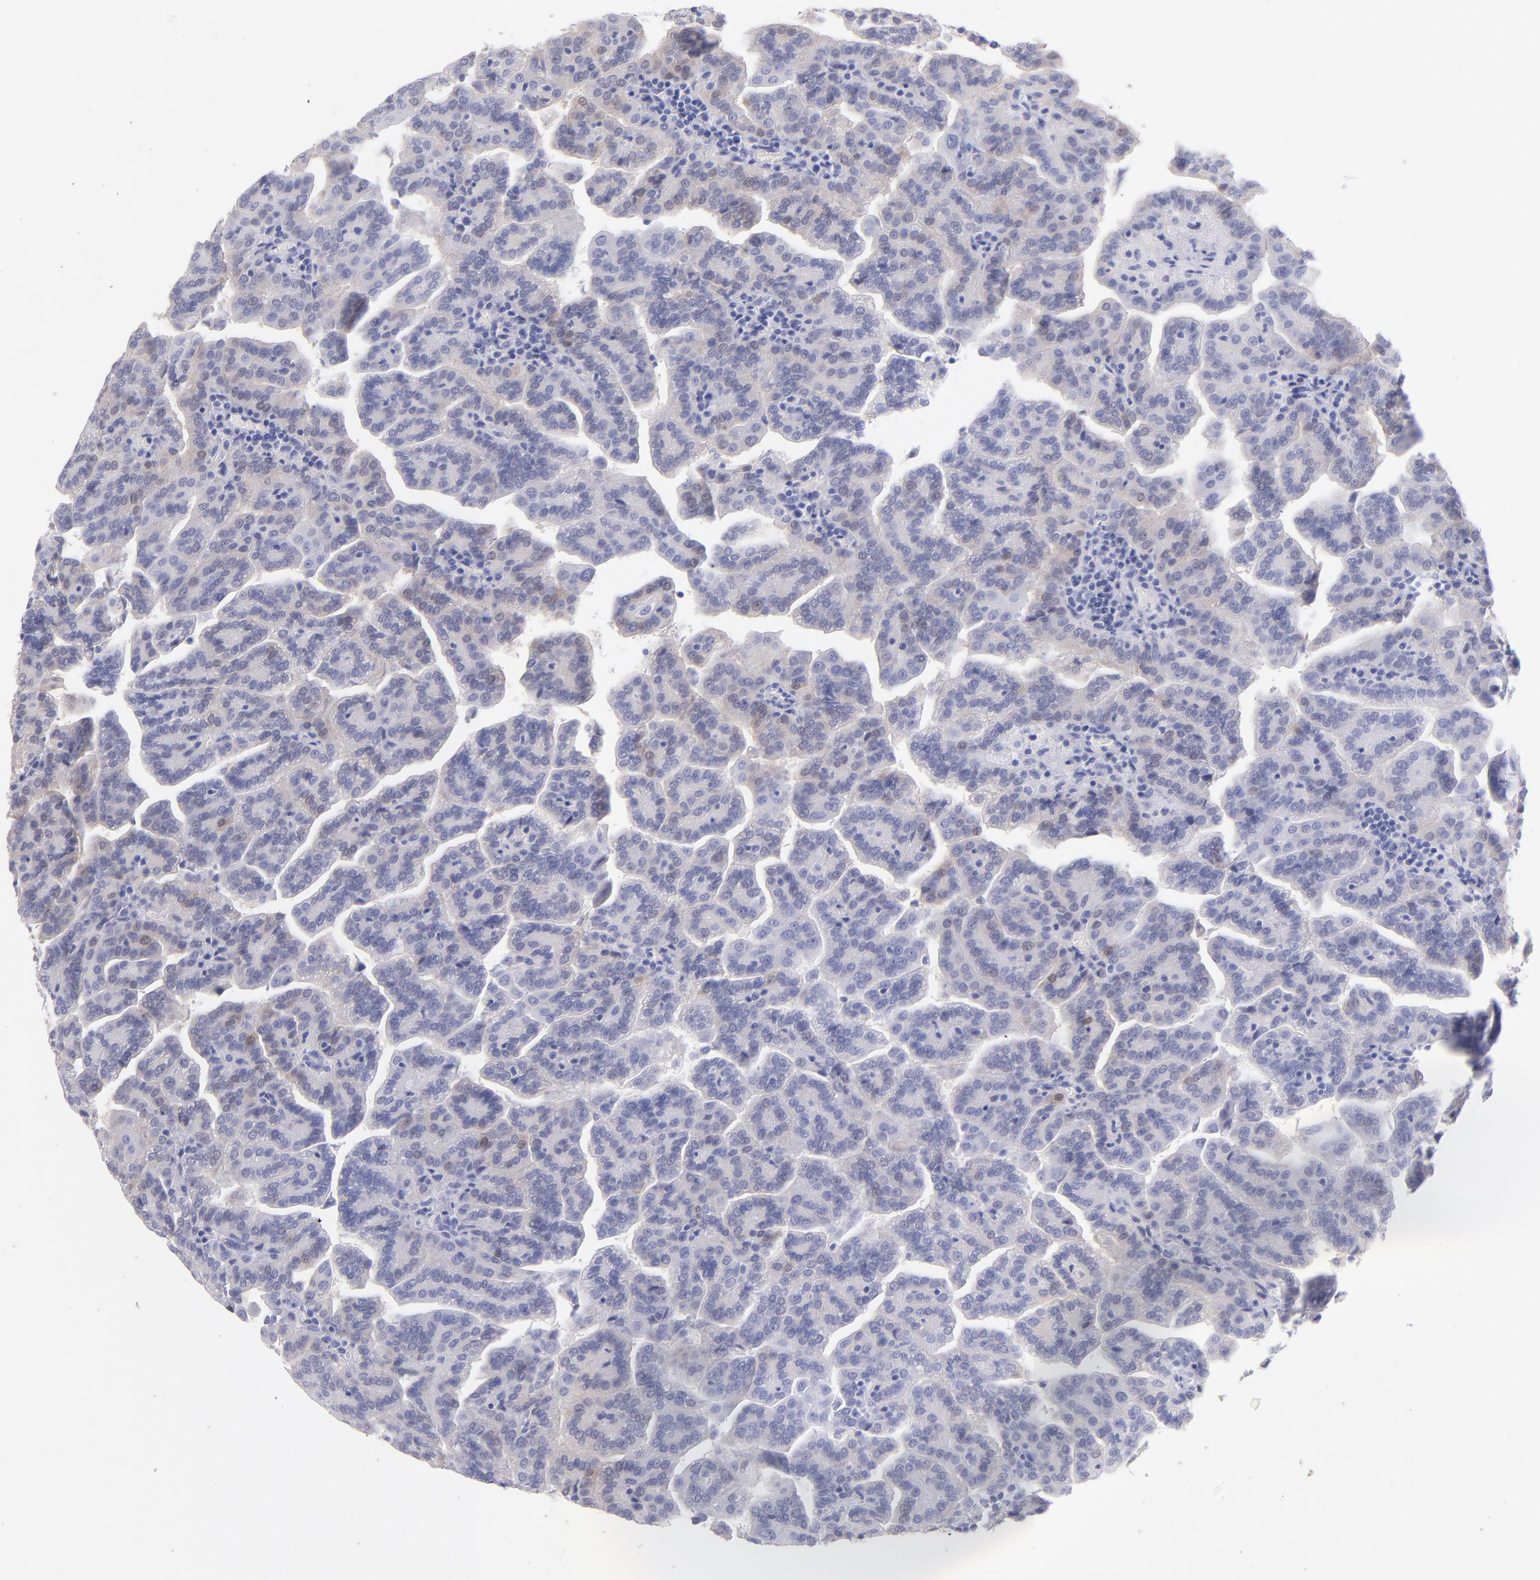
{"staining": {"intensity": "weak", "quantity": "25%-75%", "location": "cytoplasmic/membranous,nuclear"}, "tissue": "renal cancer", "cell_type": "Tumor cells", "image_type": "cancer", "snomed": [{"axis": "morphology", "description": "Adenocarcinoma, NOS"}, {"axis": "topography", "description": "Kidney"}], "caption": "The histopathology image demonstrates a brown stain indicating the presence of a protein in the cytoplasmic/membranous and nuclear of tumor cells in renal adenocarcinoma. (brown staining indicates protein expression, while blue staining denotes nuclei).", "gene": "SCGN", "patient": {"sex": "male", "age": 61}}